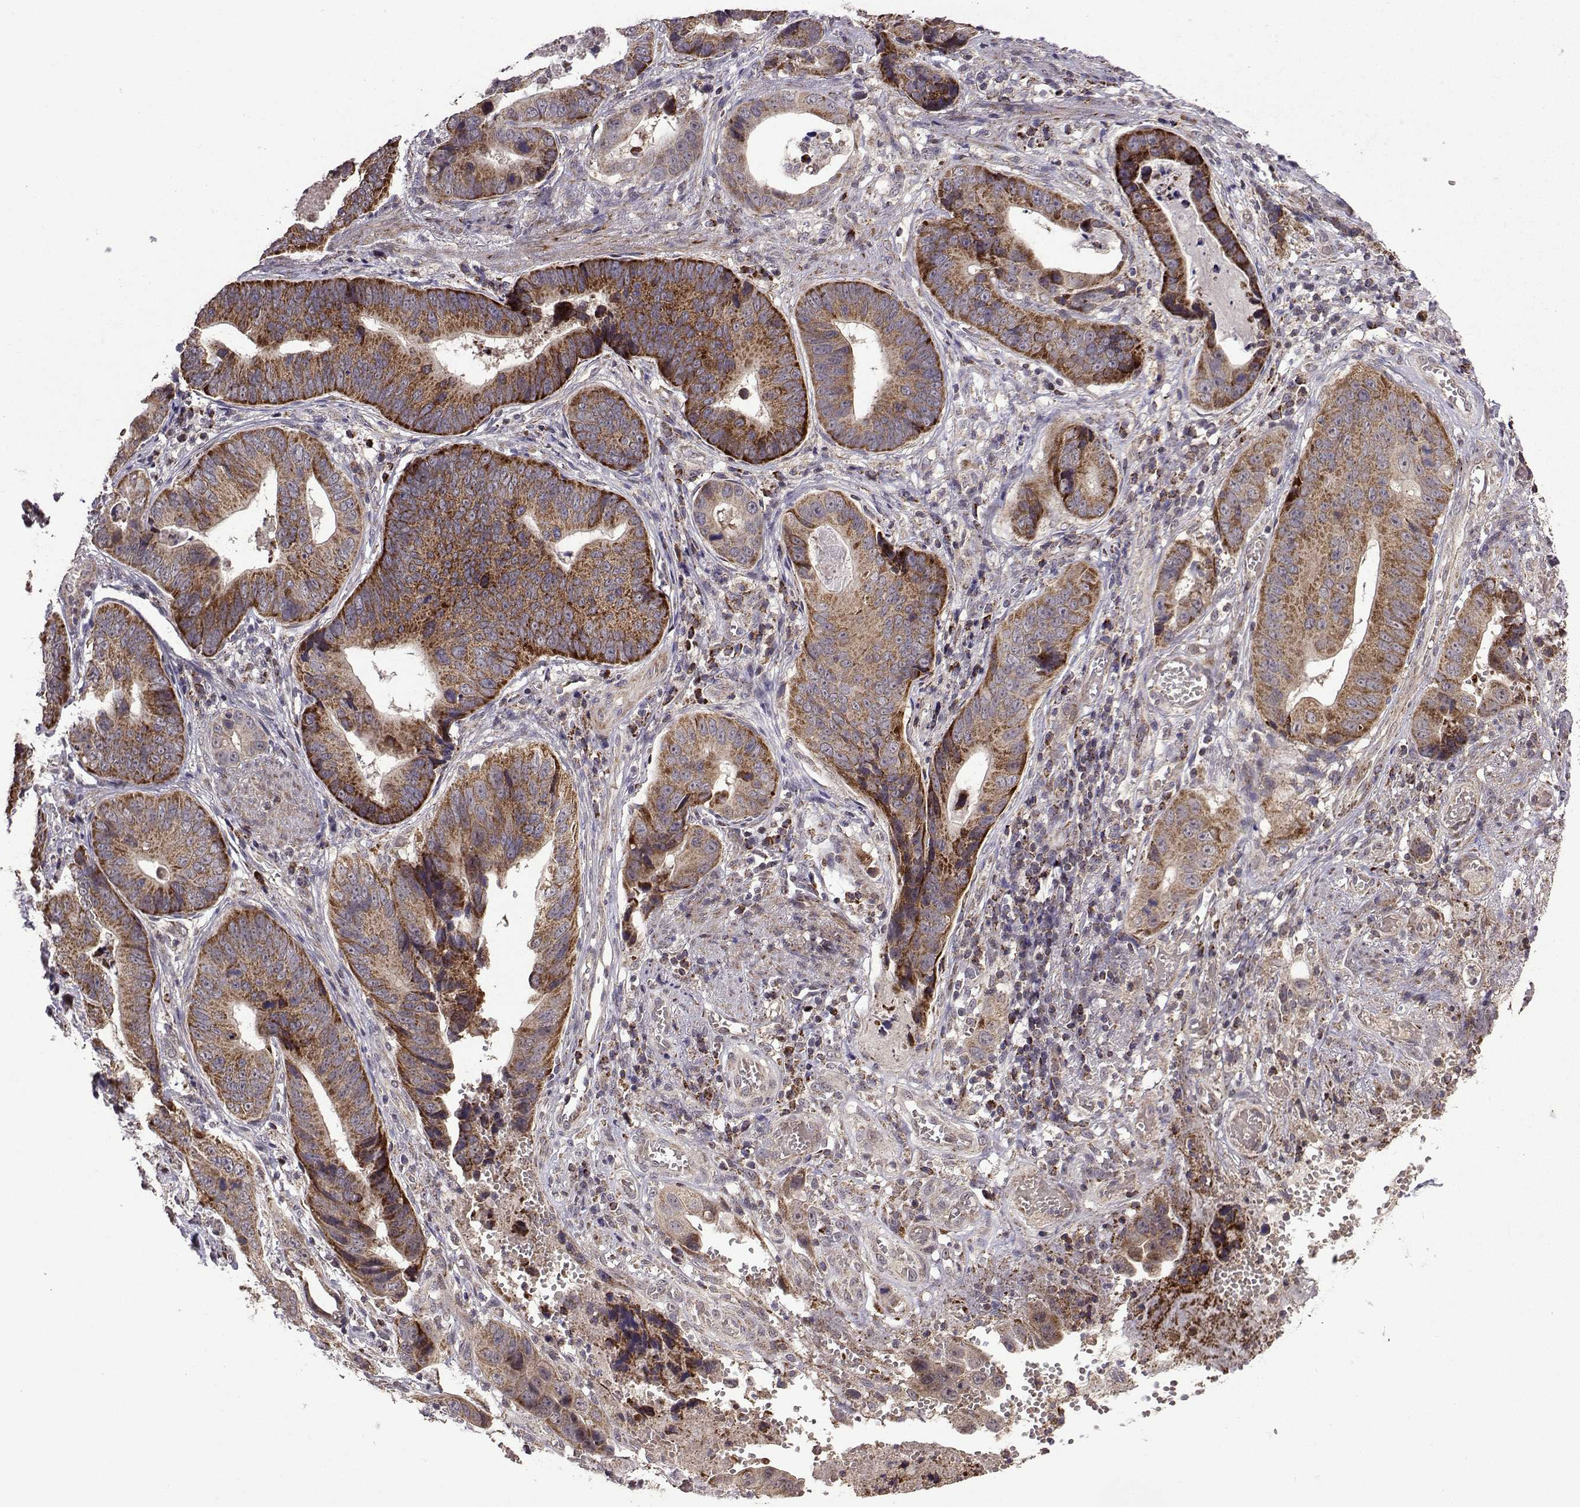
{"staining": {"intensity": "strong", "quantity": "<25%", "location": "cytoplasmic/membranous"}, "tissue": "stomach cancer", "cell_type": "Tumor cells", "image_type": "cancer", "snomed": [{"axis": "morphology", "description": "Adenocarcinoma, NOS"}, {"axis": "topography", "description": "Stomach"}], "caption": "Immunohistochemistry (IHC) photomicrograph of neoplastic tissue: stomach cancer (adenocarcinoma) stained using IHC reveals medium levels of strong protein expression localized specifically in the cytoplasmic/membranous of tumor cells, appearing as a cytoplasmic/membranous brown color.", "gene": "TAB2", "patient": {"sex": "male", "age": 84}}